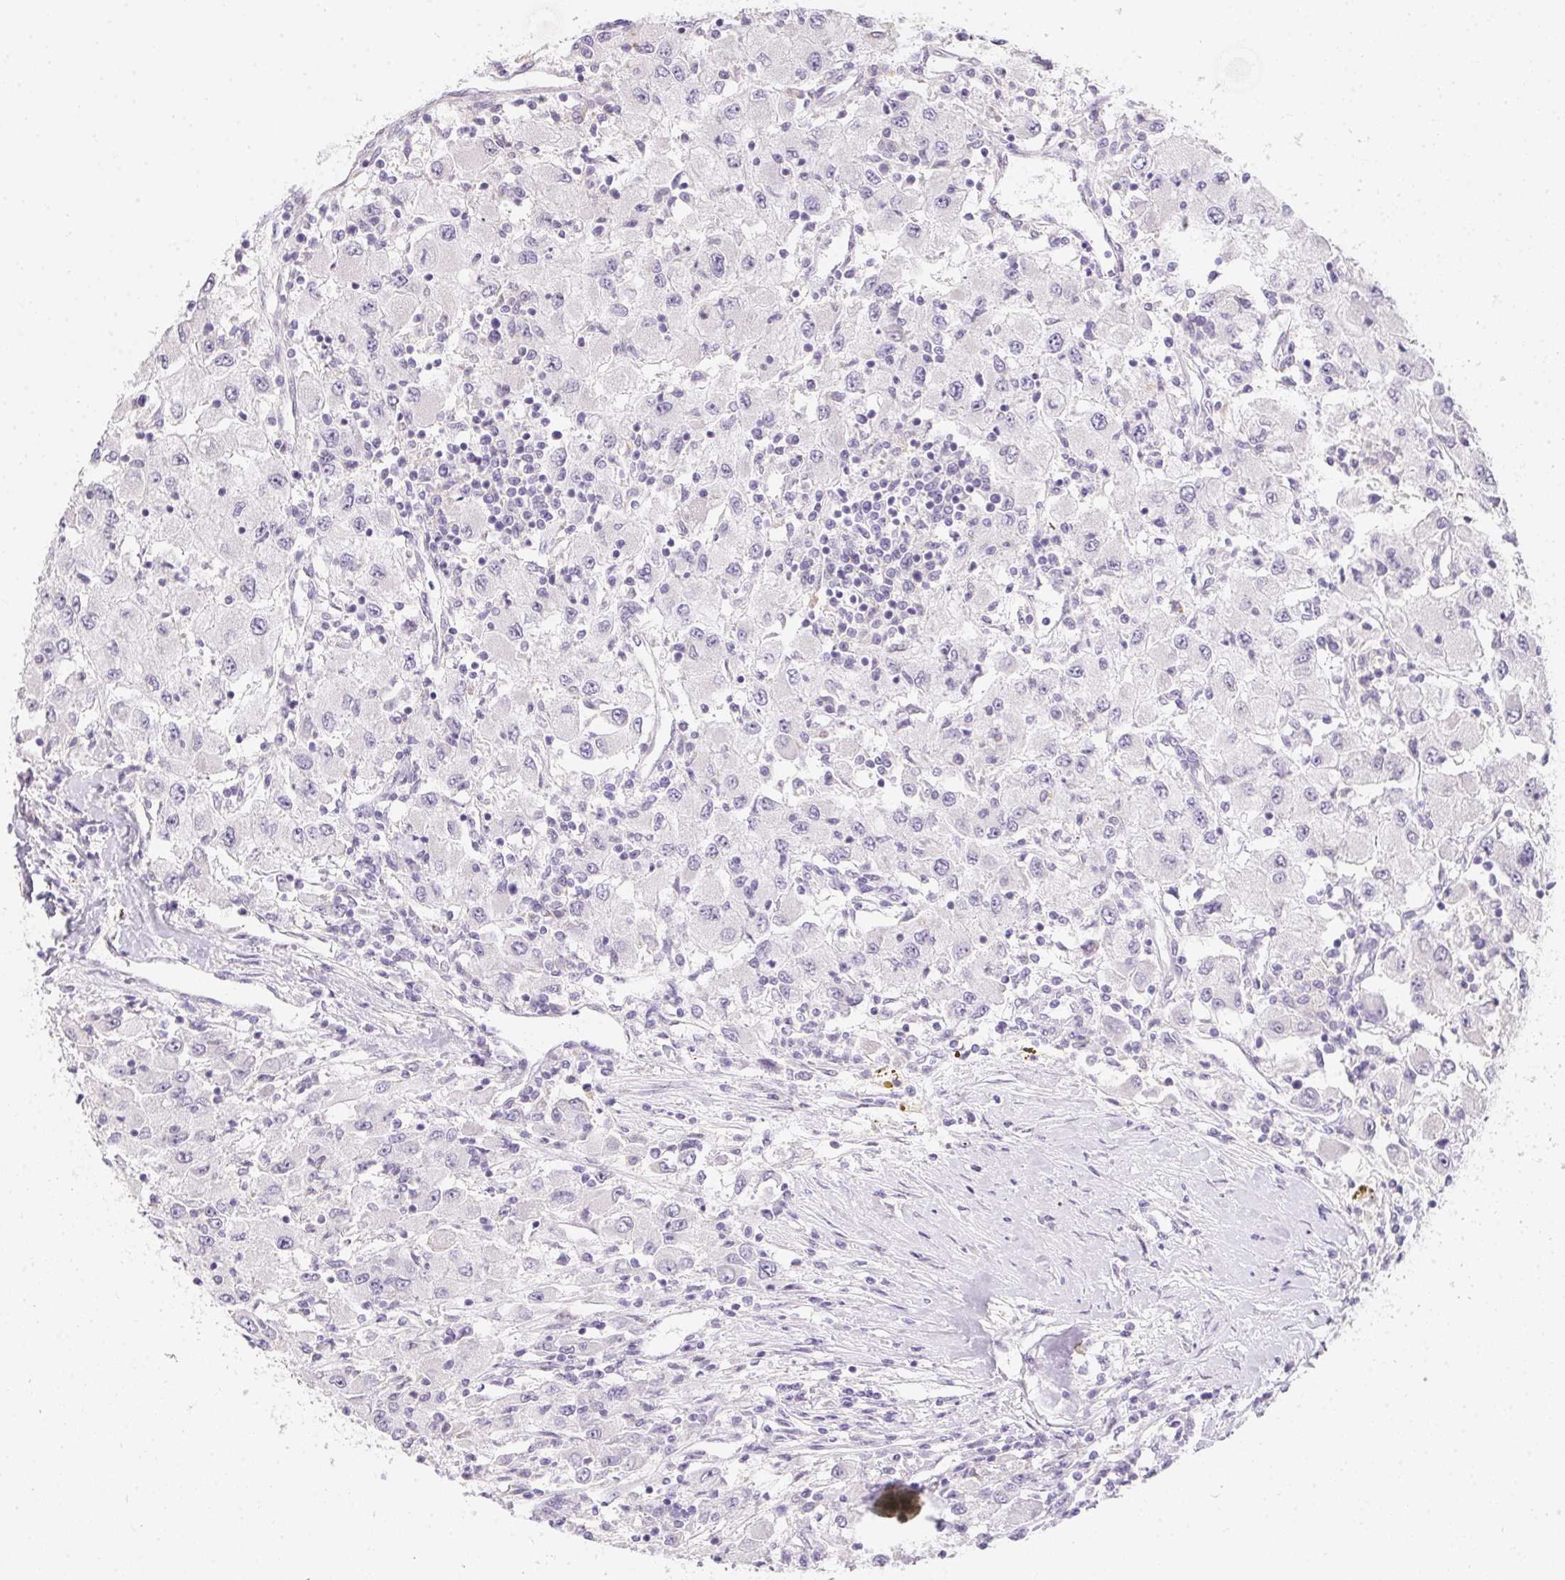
{"staining": {"intensity": "negative", "quantity": "none", "location": "none"}, "tissue": "renal cancer", "cell_type": "Tumor cells", "image_type": "cancer", "snomed": [{"axis": "morphology", "description": "Adenocarcinoma, NOS"}, {"axis": "topography", "description": "Kidney"}], "caption": "Immunohistochemical staining of renal adenocarcinoma displays no significant positivity in tumor cells. The staining was performed using DAB (3,3'-diaminobenzidine) to visualize the protein expression in brown, while the nuclei were stained in blue with hematoxylin (Magnification: 20x).", "gene": "MORC1", "patient": {"sex": "female", "age": 67}}